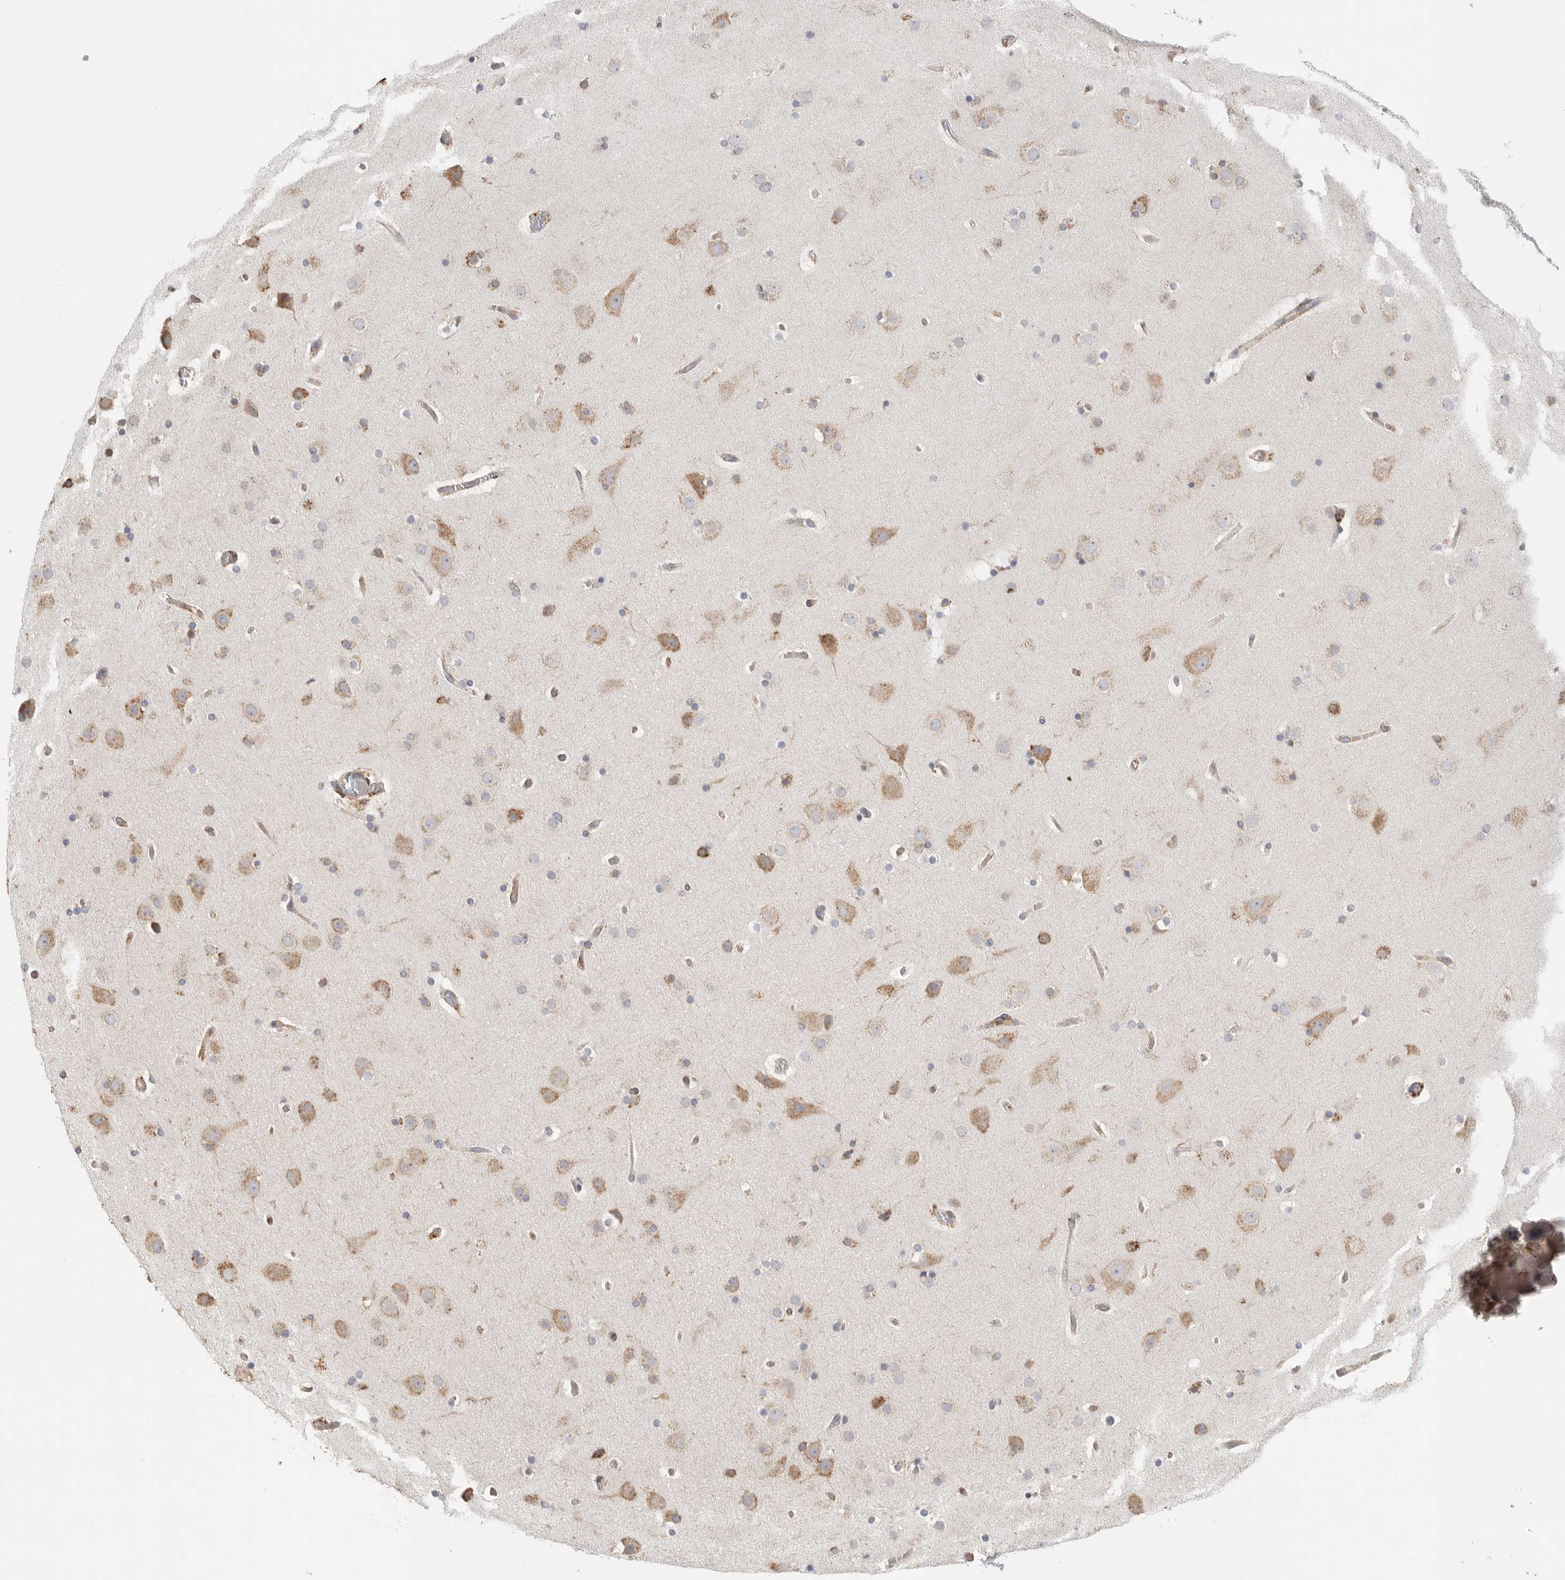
{"staining": {"intensity": "weak", "quantity": "<25%", "location": "cytoplasmic/membranous"}, "tissue": "cerebral cortex", "cell_type": "Endothelial cells", "image_type": "normal", "snomed": [{"axis": "morphology", "description": "Normal tissue, NOS"}, {"axis": "topography", "description": "Cerebral cortex"}], "caption": "A high-resolution histopathology image shows immunohistochemistry (IHC) staining of unremarkable cerebral cortex, which shows no significant staining in endothelial cells.", "gene": "BLOC1S5", "patient": {"sex": "male", "age": 57}}